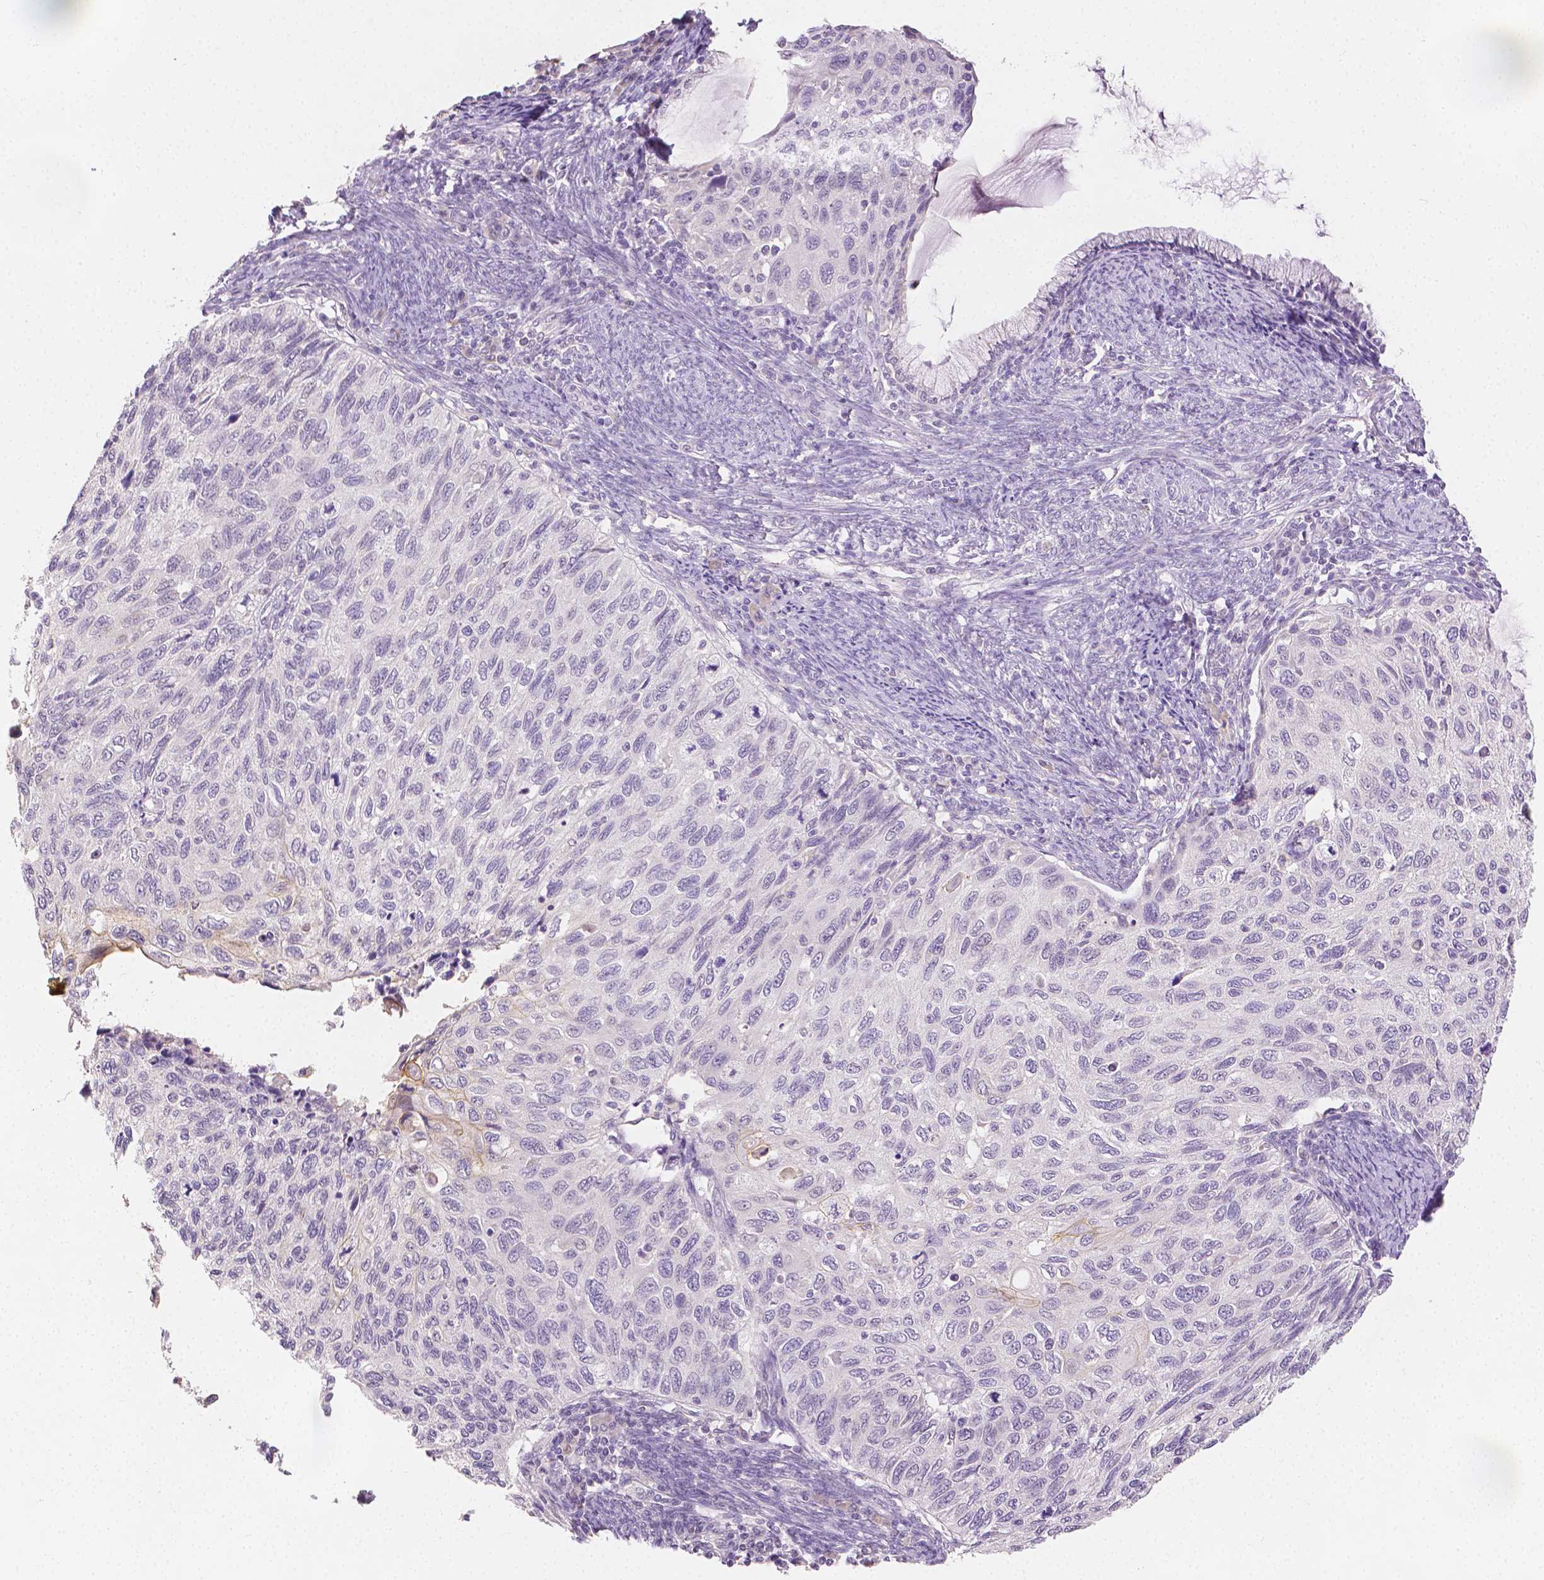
{"staining": {"intensity": "moderate", "quantity": "<25%", "location": "cytoplasmic/membranous"}, "tissue": "cervical cancer", "cell_type": "Tumor cells", "image_type": "cancer", "snomed": [{"axis": "morphology", "description": "Squamous cell carcinoma, NOS"}, {"axis": "topography", "description": "Cervix"}], "caption": "Tumor cells display moderate cytoplasmic/membranous expression in approximately <25% of cells in squamous cell carcinoma (cervical). (DAB = brown stain, brightfield microscopy at high magnification).", "gene": "TGM1", "patient": {"sex": "female", "age": 70}}